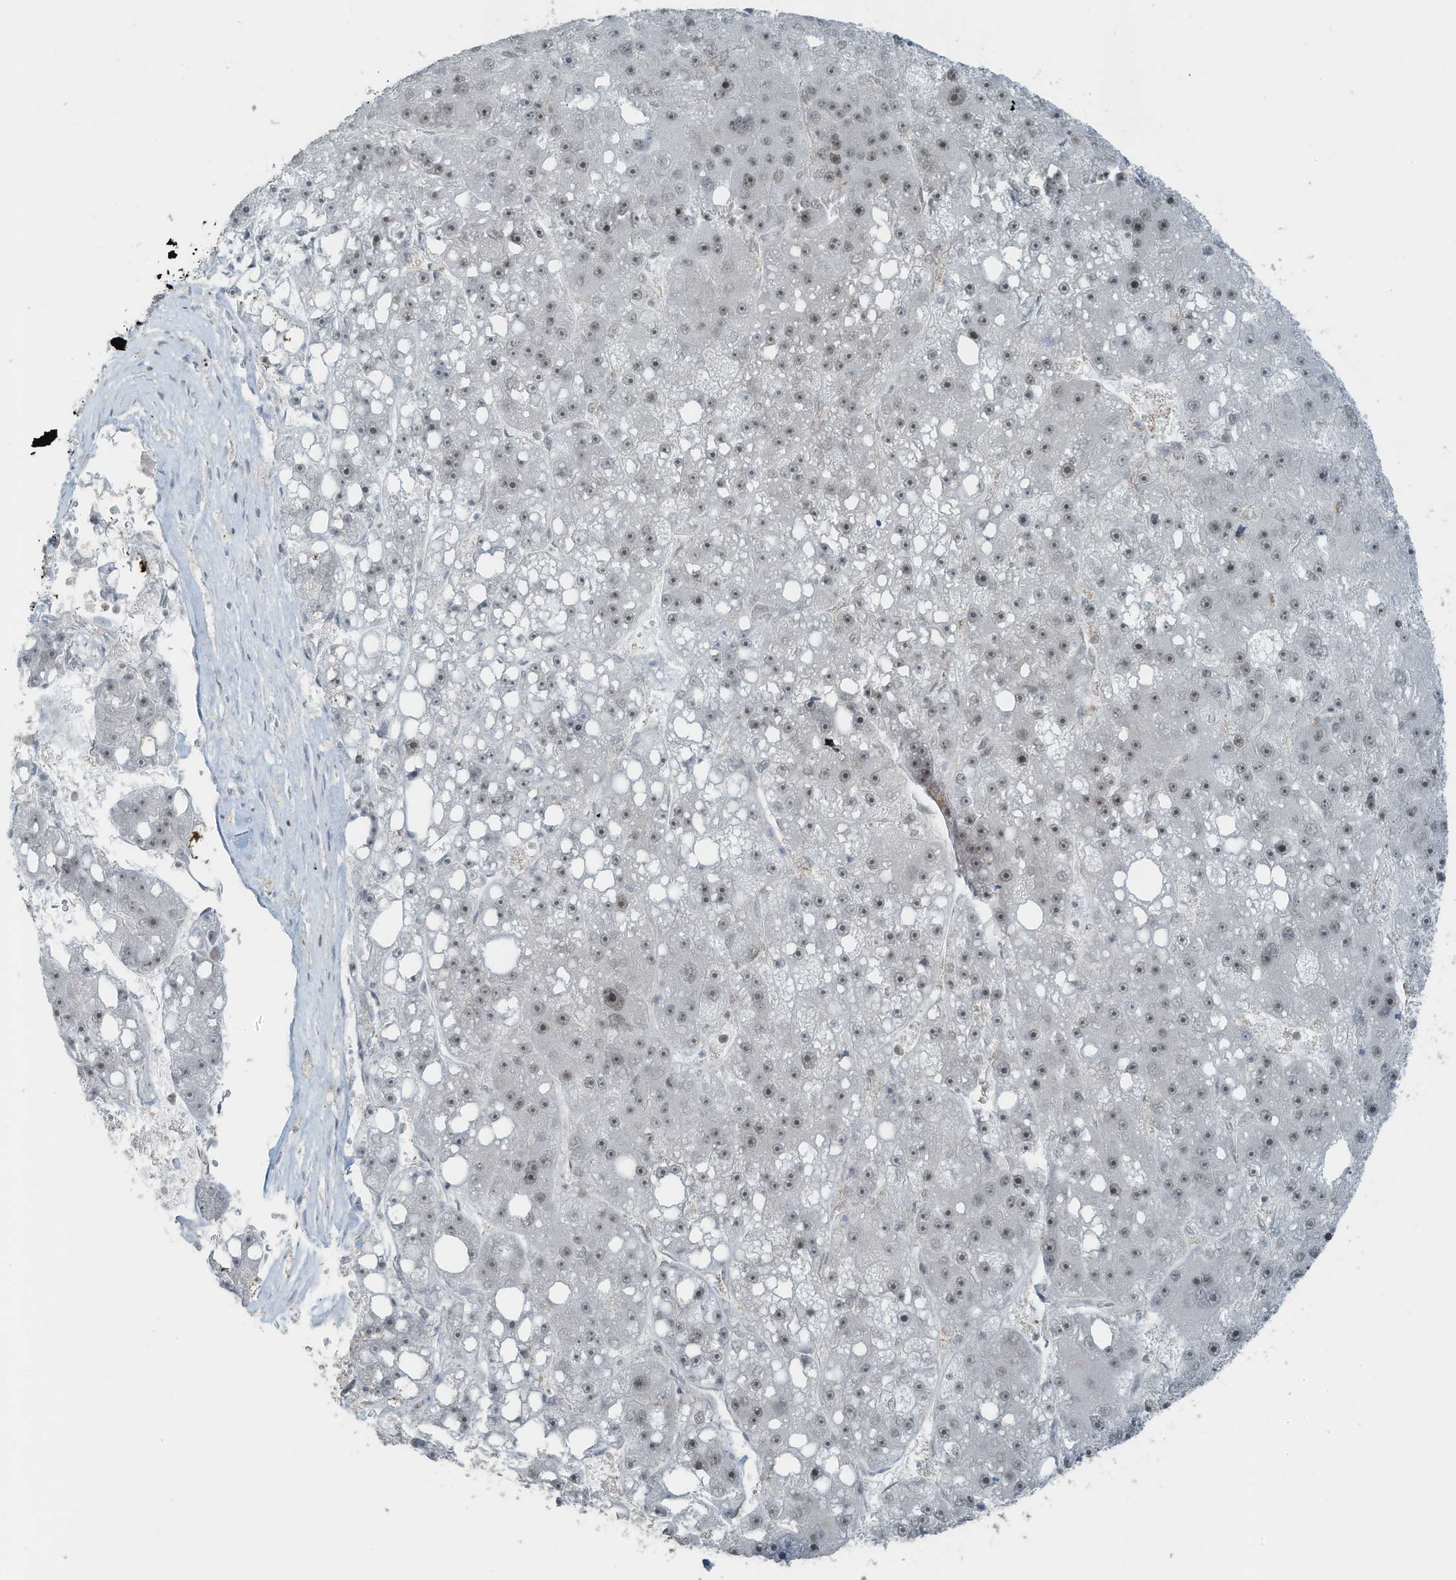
{"staining": {"intensity": "weak", "quantity": "<25%", "location": "nuclear"}, "tissue": "liver cancer", "cell_type": "Tumor cells", "image_type": "cancer", "snomed": [{"axis": "morphology", "description": "Carcinoma, Hepatocellular, NOS"}, {"axis": "topography", "description": "Liver"}], "caption": "High power microscopy micrograph of an immunohistochemistry (IHC) image of liver cancer (hepatocellular carcinoma), revealing no significant positivity in tumor cells.", "gene": "PCNP", "patient": {"sex": "female", "age": 61}}